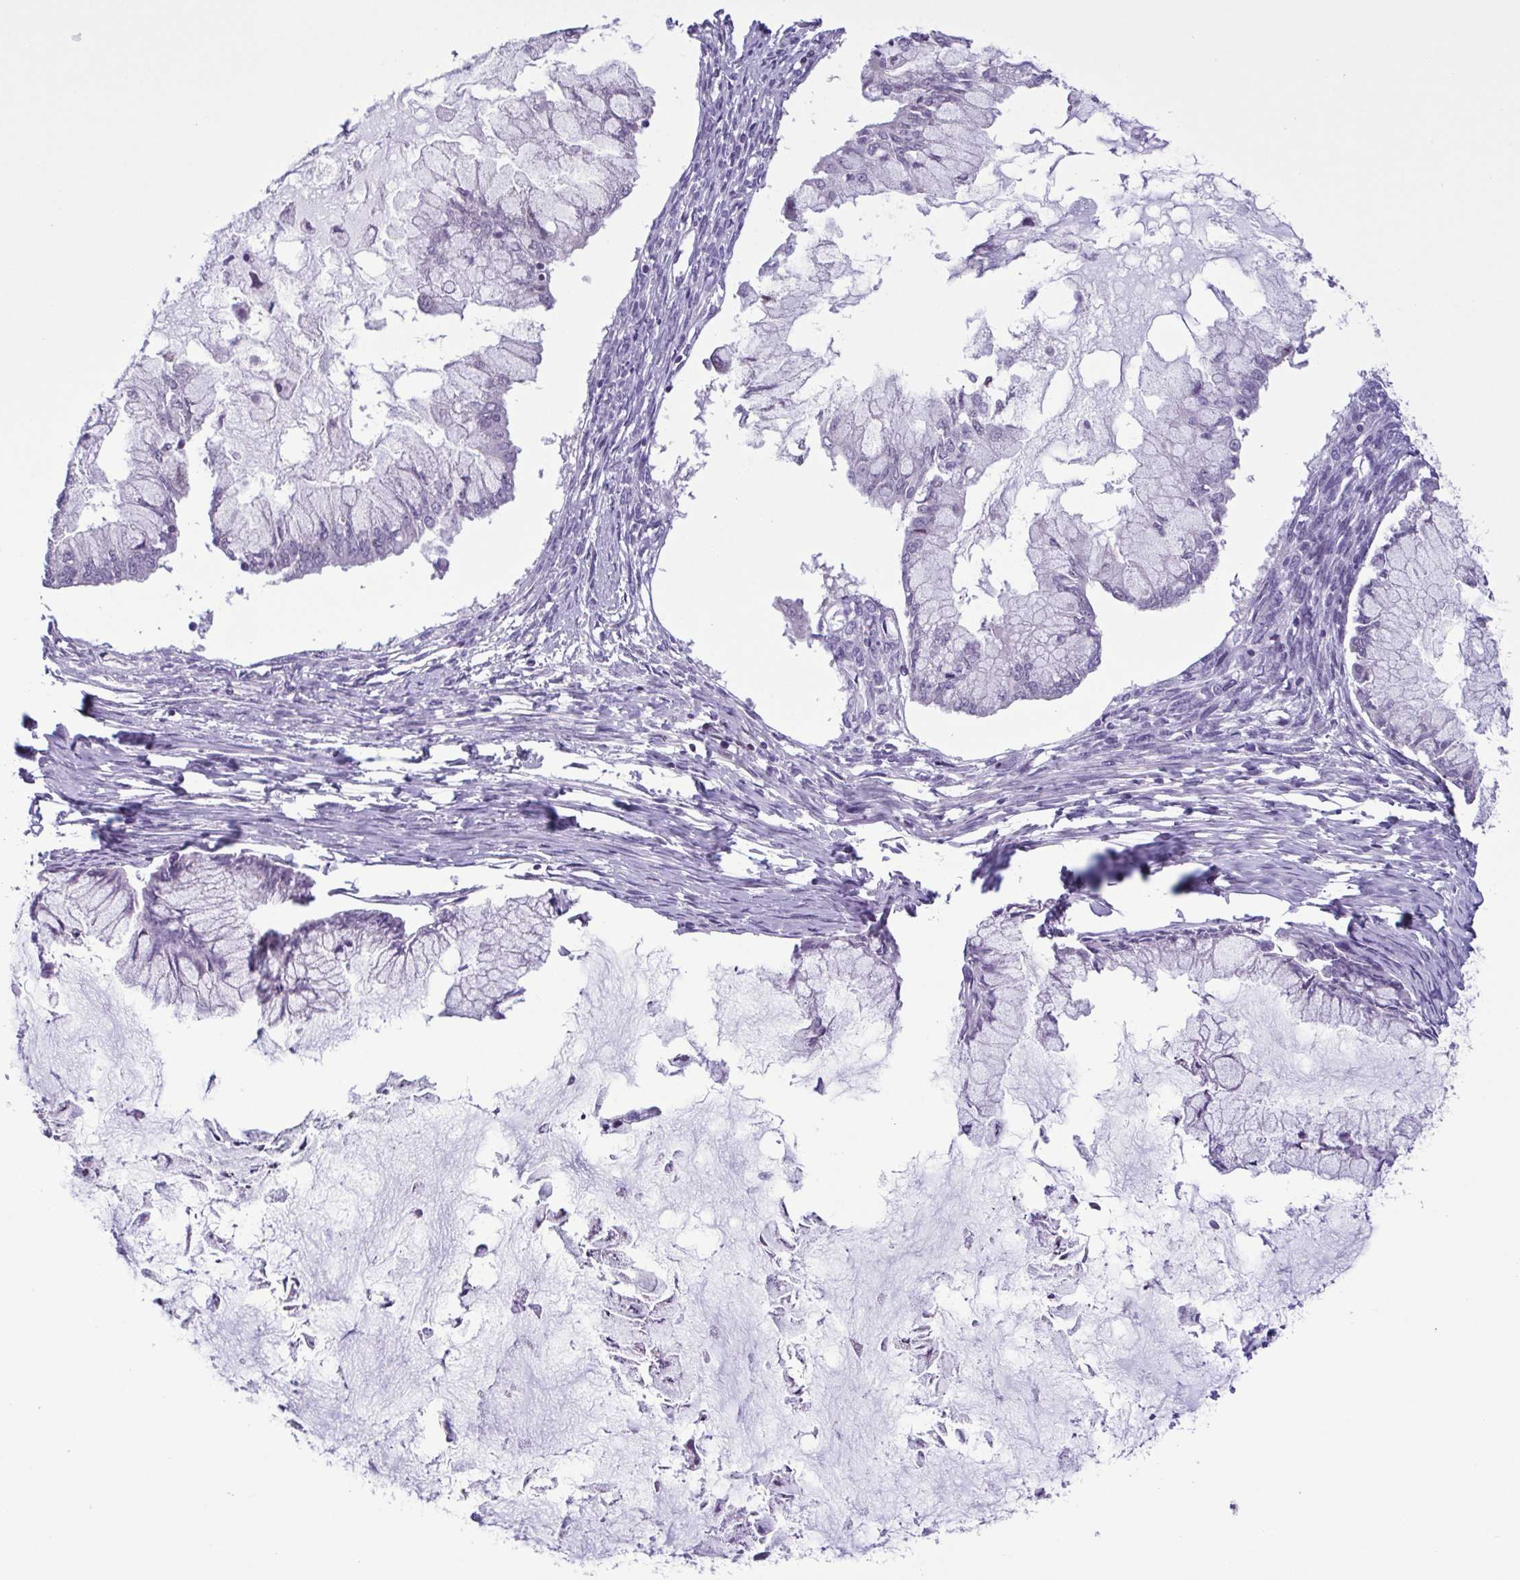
{"staining": {"intensity": "negative", "quantity": "none", "location": "none"}, "tissue": "ovarian cancer", "cell_type": "Tumor cells", "image_type": "cancer", "snomed": [{"axis": "morphology", "description": "Cystadenocarcinoma, mucinous, NOS"}, {"axis": "topography", "description": "Ovary"}], "caption": "DAB immunohistochemical staining of human mucinous cystadenocarcinoma (ovarian) displays no significant positivity in tumor cells.", "gene": "IRF1", "patient": {"sex": "female", "age": 34}}